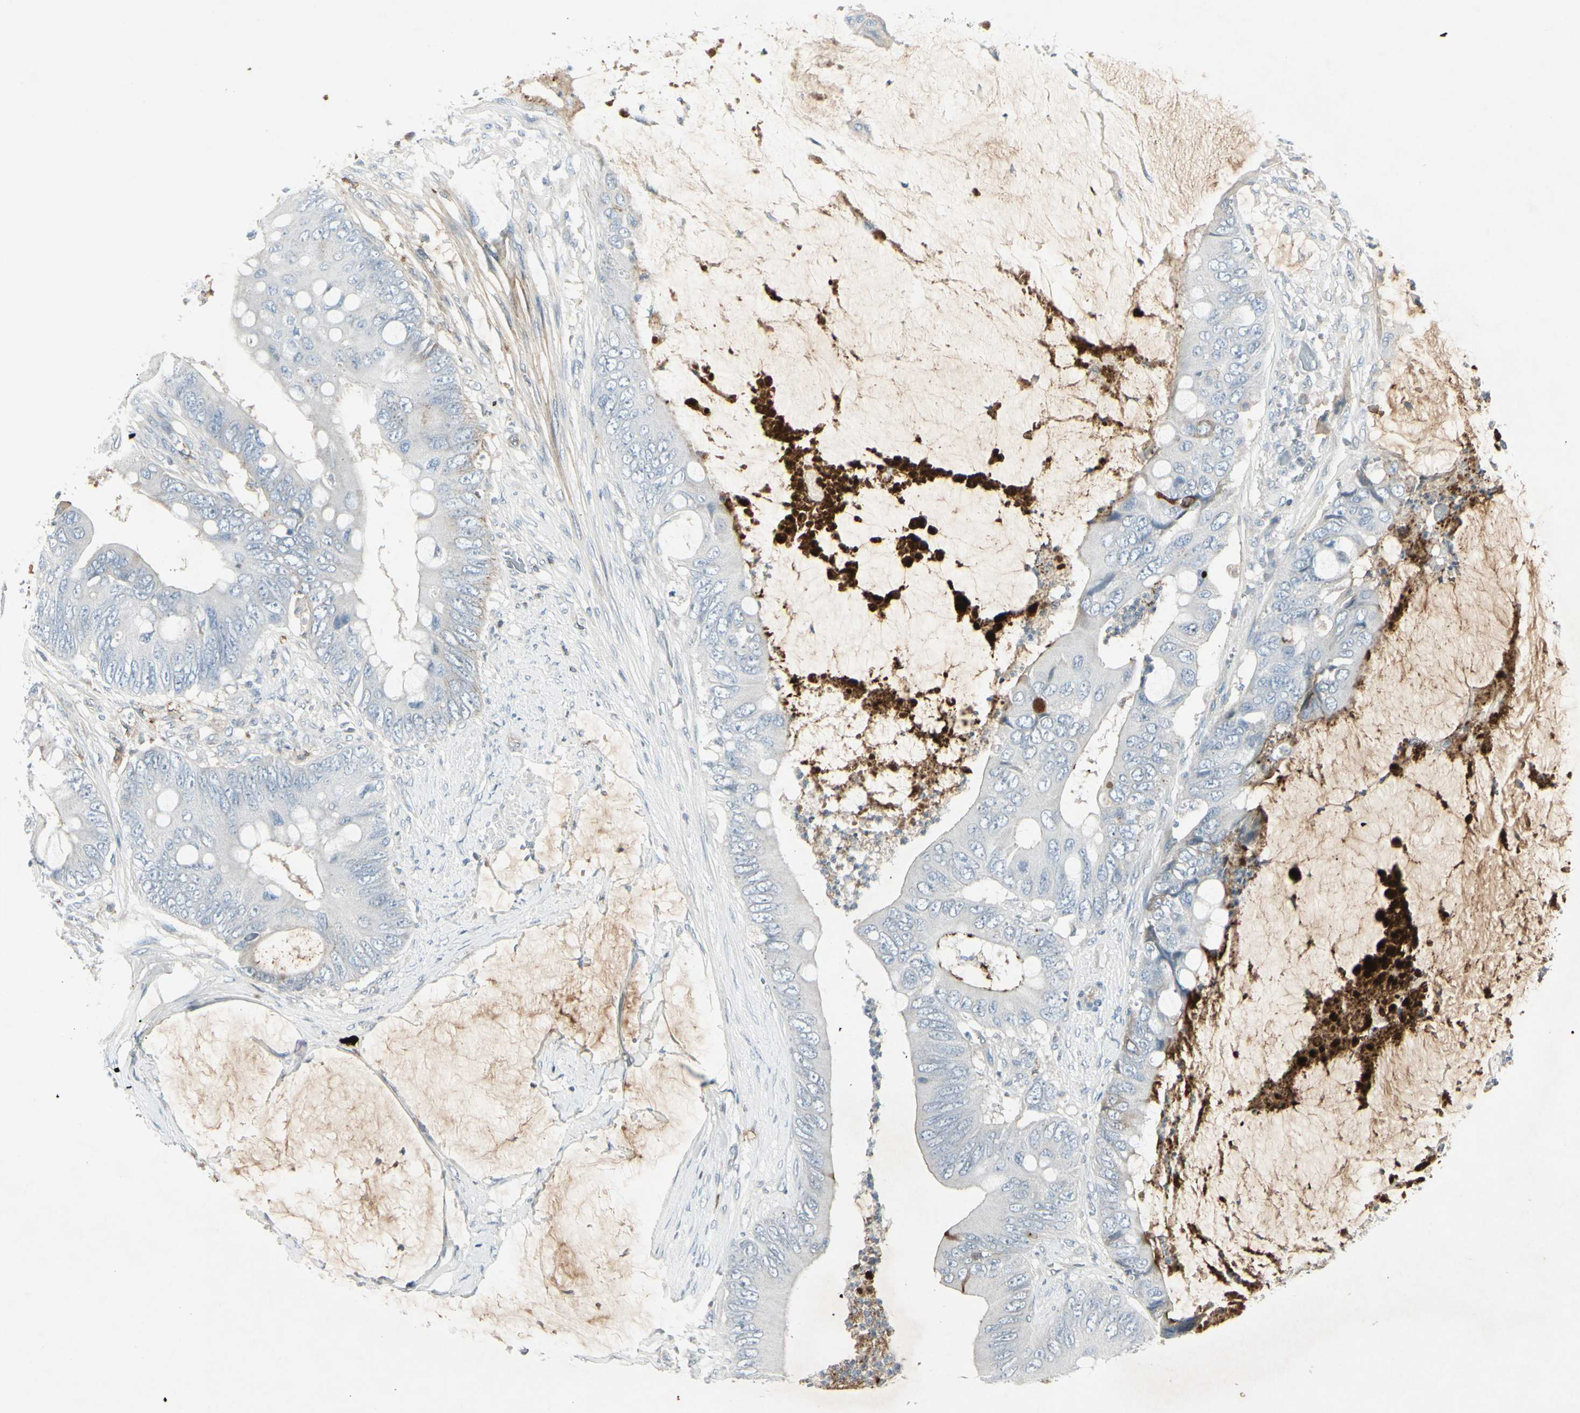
{"staining": {"intensity": "negative", "quantity": "none", "location": "none"}, "tissue": "colorectal cancer", "cell_type": "Tumor cells", "image_type": "cancer", "snomed": [{"axis": "morphology", "description": "Adenocarcinoma, NOS"}, {"axis": "topography", "description": "Rectum"}], "caption": "DAB (3,3'-diaminobenzidine) immunohistochemical staining of human adenocarcinoma (colorectal) reveals no significant positivity in tumor cells. (Brightfield microscopy of DAB (3,3'-diaminobenzidine) IHC at high magnification).", "gene": "IGHM", "patient": {"sex": "female", "age": 77}}